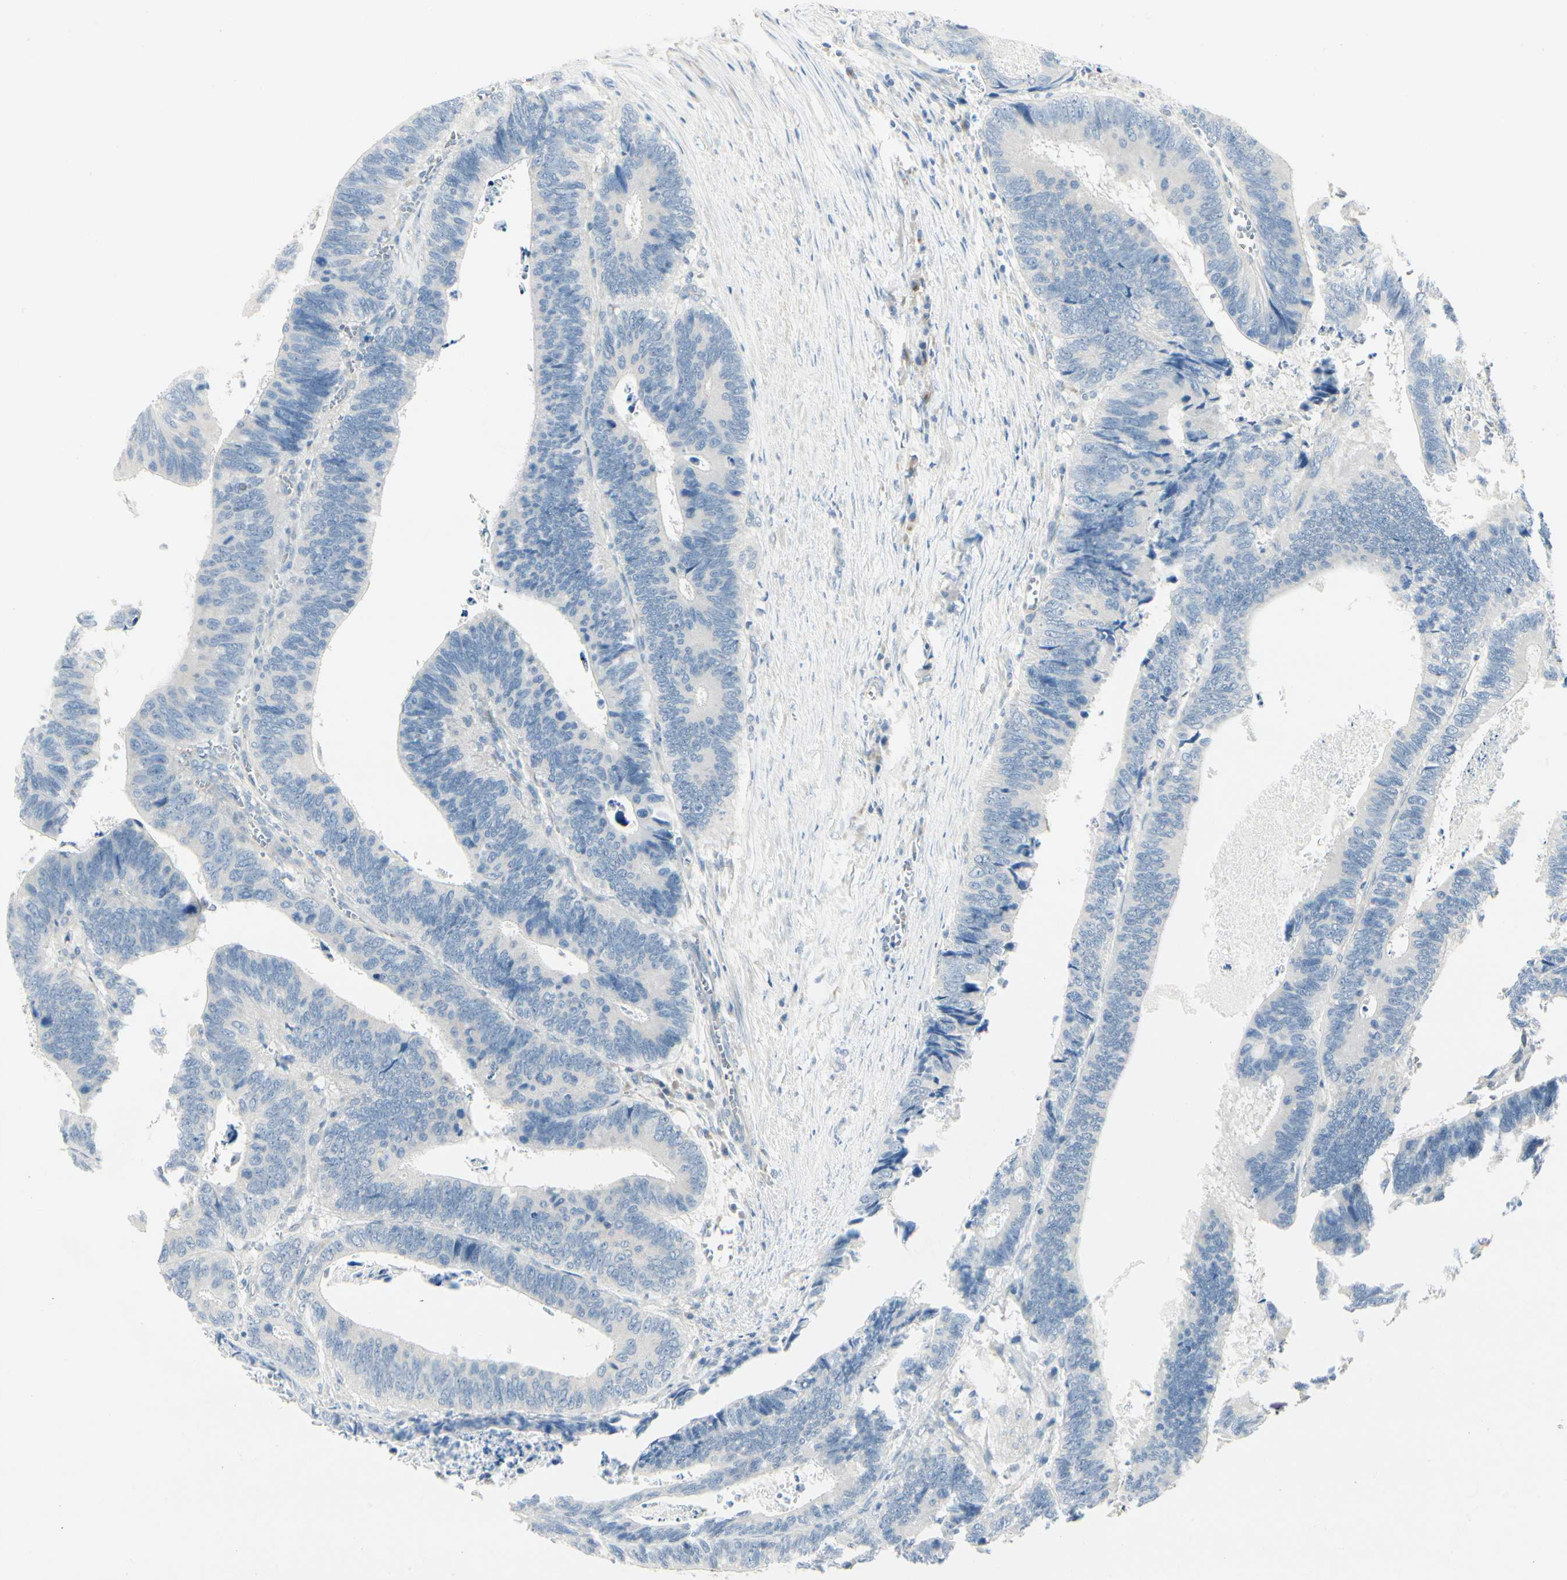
{"staining": {"intensity": "negative", "quantity": "none", "location": "none"}, "tissue": "colorectal cancer", "cell_type": "Tumor cells", "image_type": "cancer", "snomed": [{"axis": "morphology", "description": "Adenocarcinoma, NOS"}, {"axis": "topography", "description": "Colon"}], "caption": "IHC histopathology image of neoplastic tissue: adenocarcinoma (colorectal) stained with DAB (3,3'-diaminobenzidine) displays no significant protein positivity in tumor cells.", "gene": "ABCA3", "patient": {"sex": "male", "age": 72}}